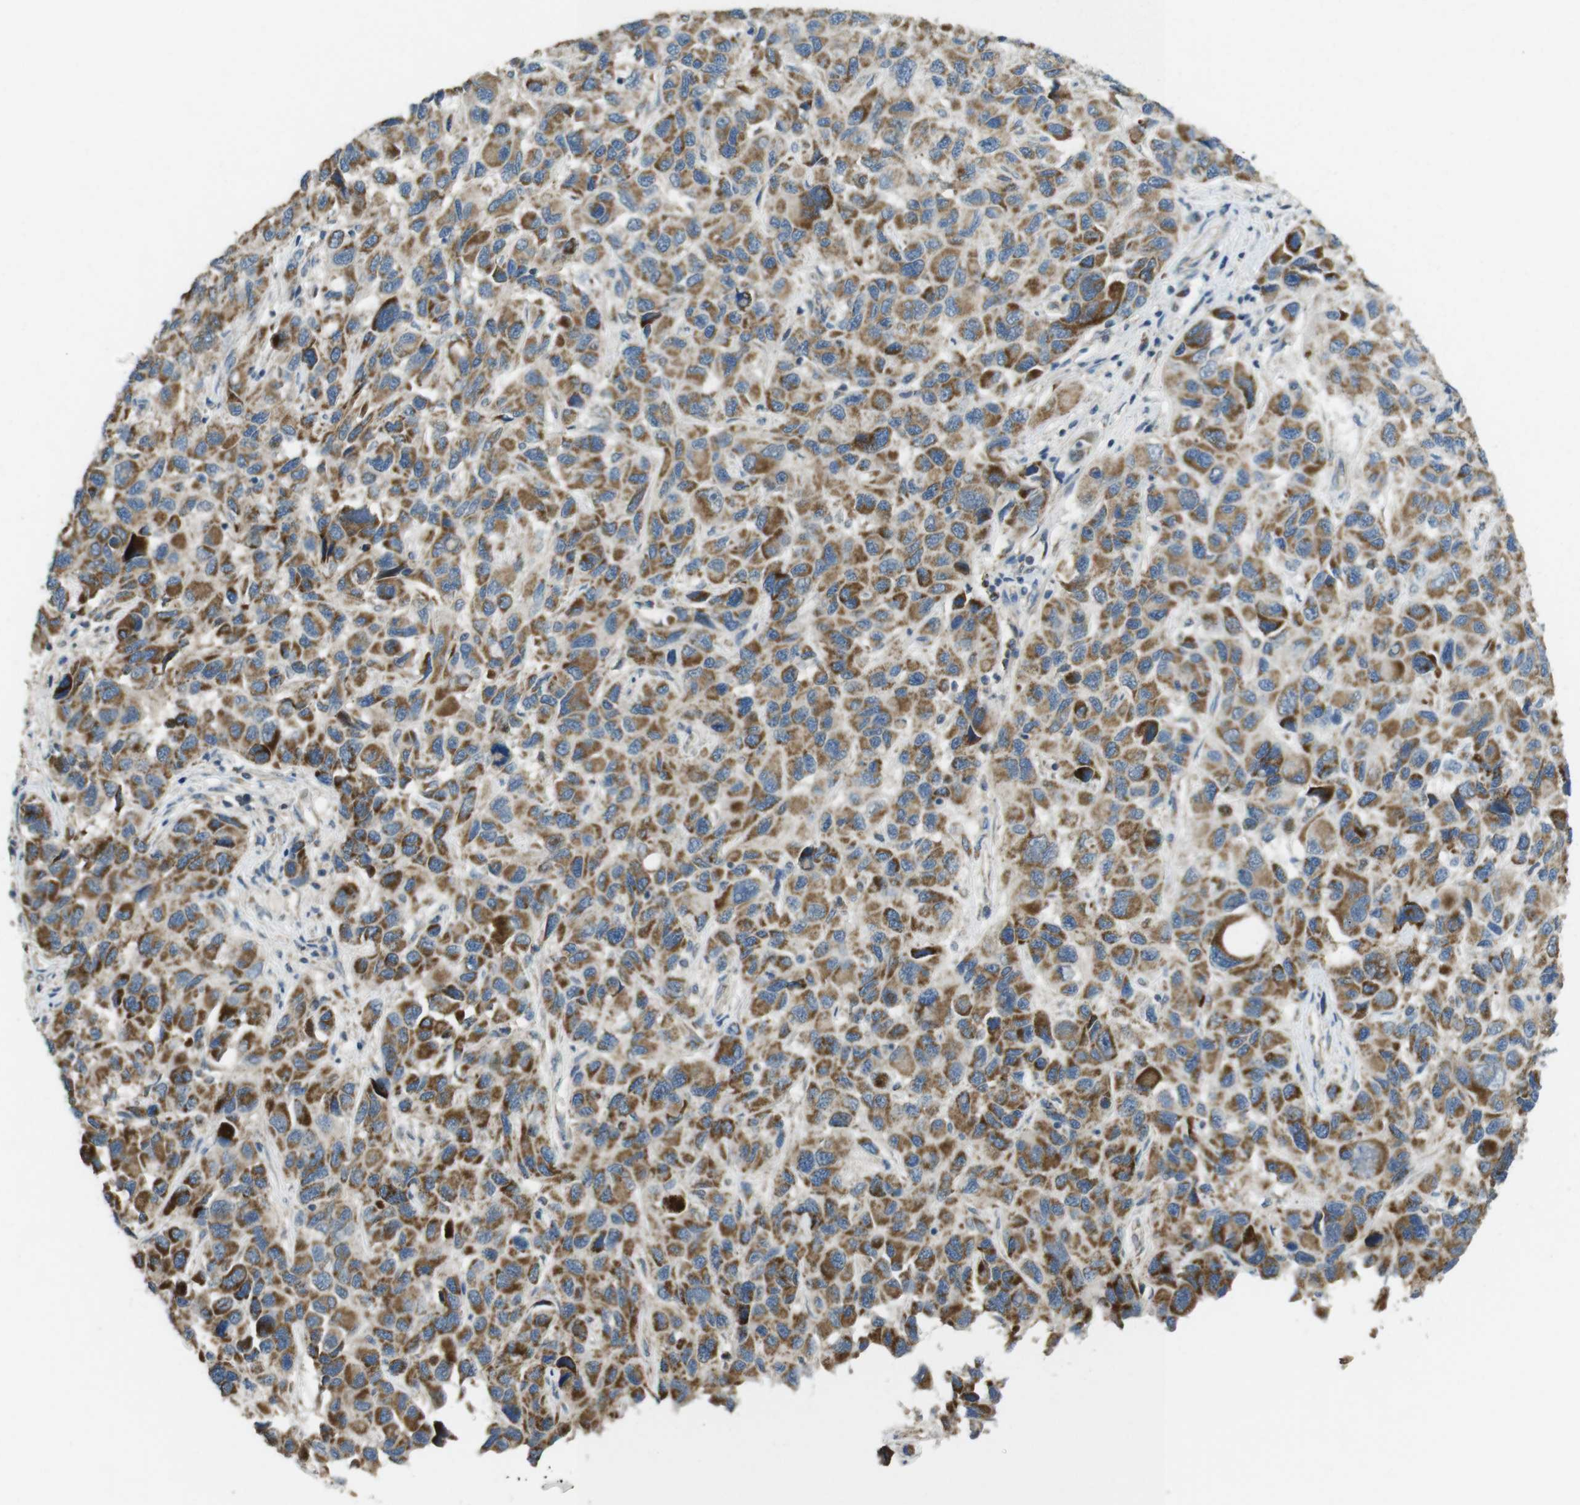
{"staining": {"intensity": "strong", "quantity": ">75%", "location": "cytoplasmic/membranous"}, "tissue": "melanoma", "cell_type": "Tumor cells", "image_type": "cancer", "snomed": [{"axis": "morphology", "description": "Malignant melanoma, NOS"}, {"axis": "topography", "description": "Skin"}], "caption": "Immunohistochemistry (IHC) (DAB) staining of human malignant melanoma exhibits strong cytoplasmic/membranous protein staining in about >75% of tumor cells.", "gene": "CALHM2", "patient": {"sex": "male", "age": 53}}